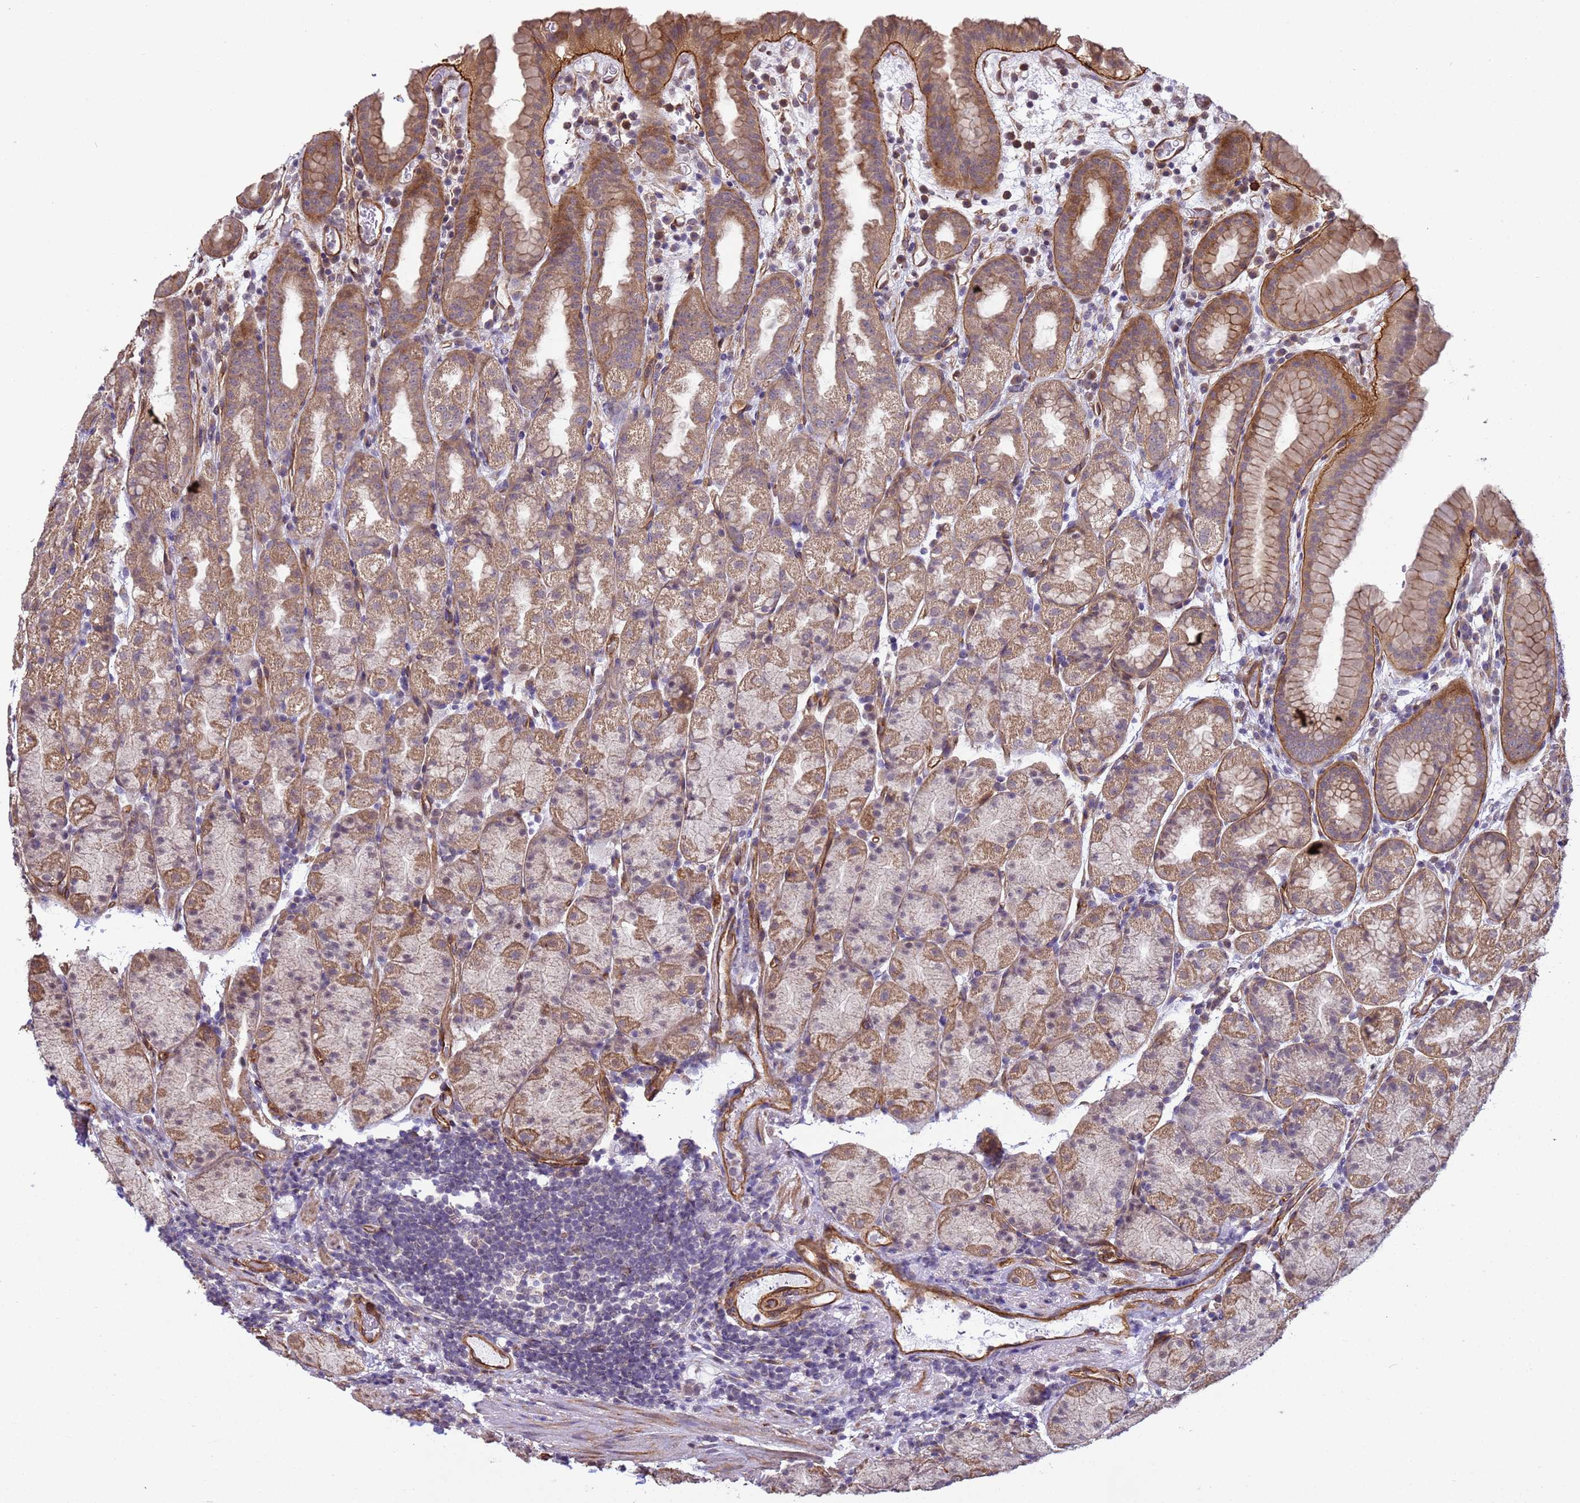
{"staining": {"intensity": "moderate", "quantity": ">75%", "location": "cytoplasmic/membranous"}, "tissue": "stomach", "cell_type": "Glandular cells", "image_type": "normal", "snomed": [{"axis": "morphology", "description": "Normal tissue, NOS"}, {"axis": "topography", "description": "Stomach, upper"}, {"axis": "topography", "description": "Stomach, lower"}, {"axis": "topography", "description": "Small intestine"}], "caption": "A medium amount of moderate cytoplasmic/membranous positivity is identified in about >75% of glandular cells in benign stomach.", "gene": "ITGB4", "patient": {"sex": "male", "age": 68}}